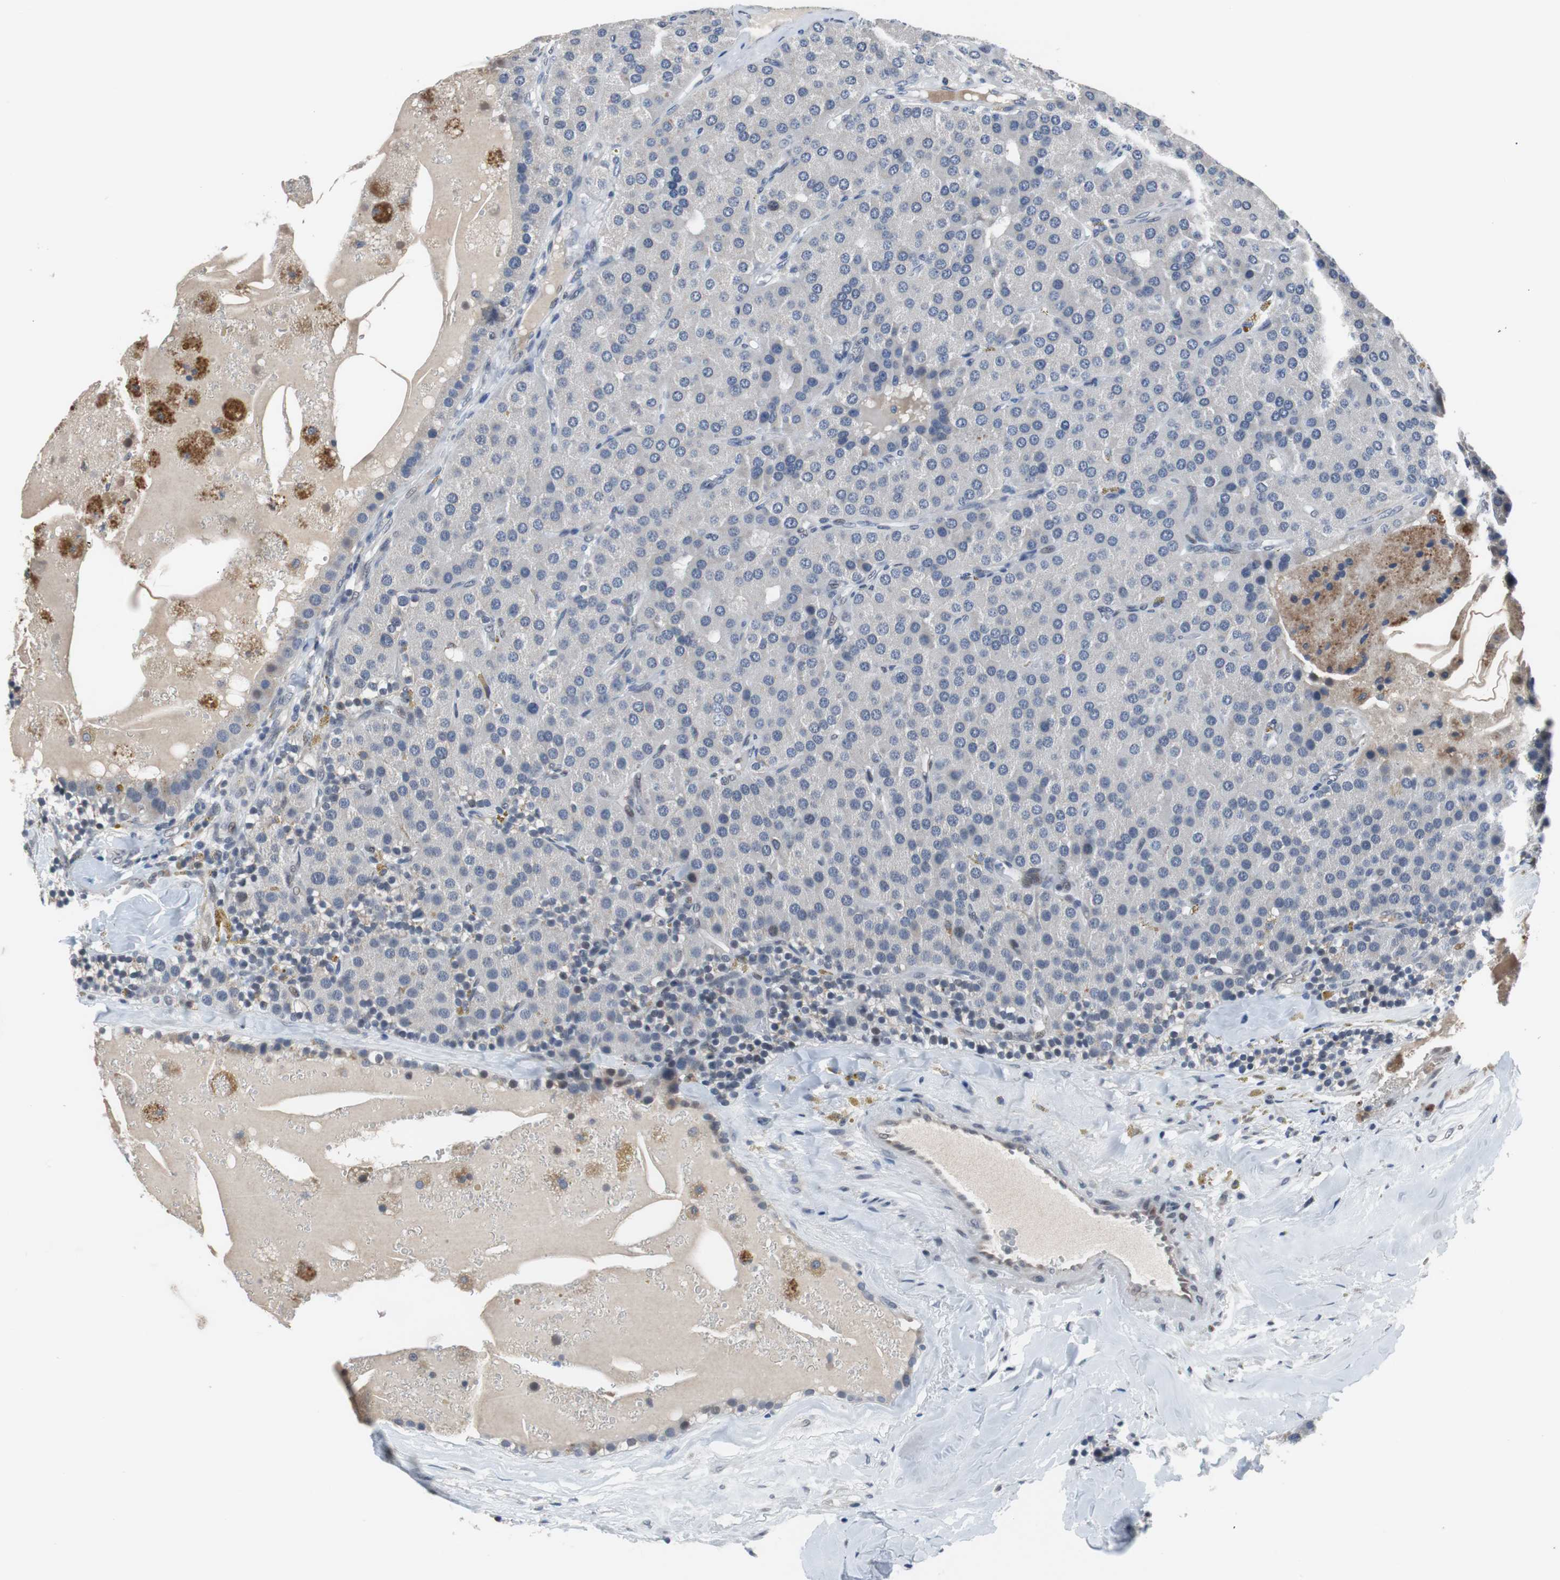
{"staining": {"intensity": "negative", "quantity": "none", "location": "none"}, "tissue": "parathyroid gland", "cell_type": "Glandular cells", "image_type": "normal", "snomed": [{"axis": "morphology", "description": "Normal tissue, NOS"}, {"axis": "morphology", "description": "Adenoma, NOS"}, {"axis": "topography", "description": "Parathyroid gland"}], "caption": "Immunohistochemistry (IHC) image of unremarkable parathyroid gland stained for a protein (brown), which displays no expression in glandular cells. (DAB IHC, high magnification).", "gene": "TP63", "patient": {"sex": "female", "age": 86}}